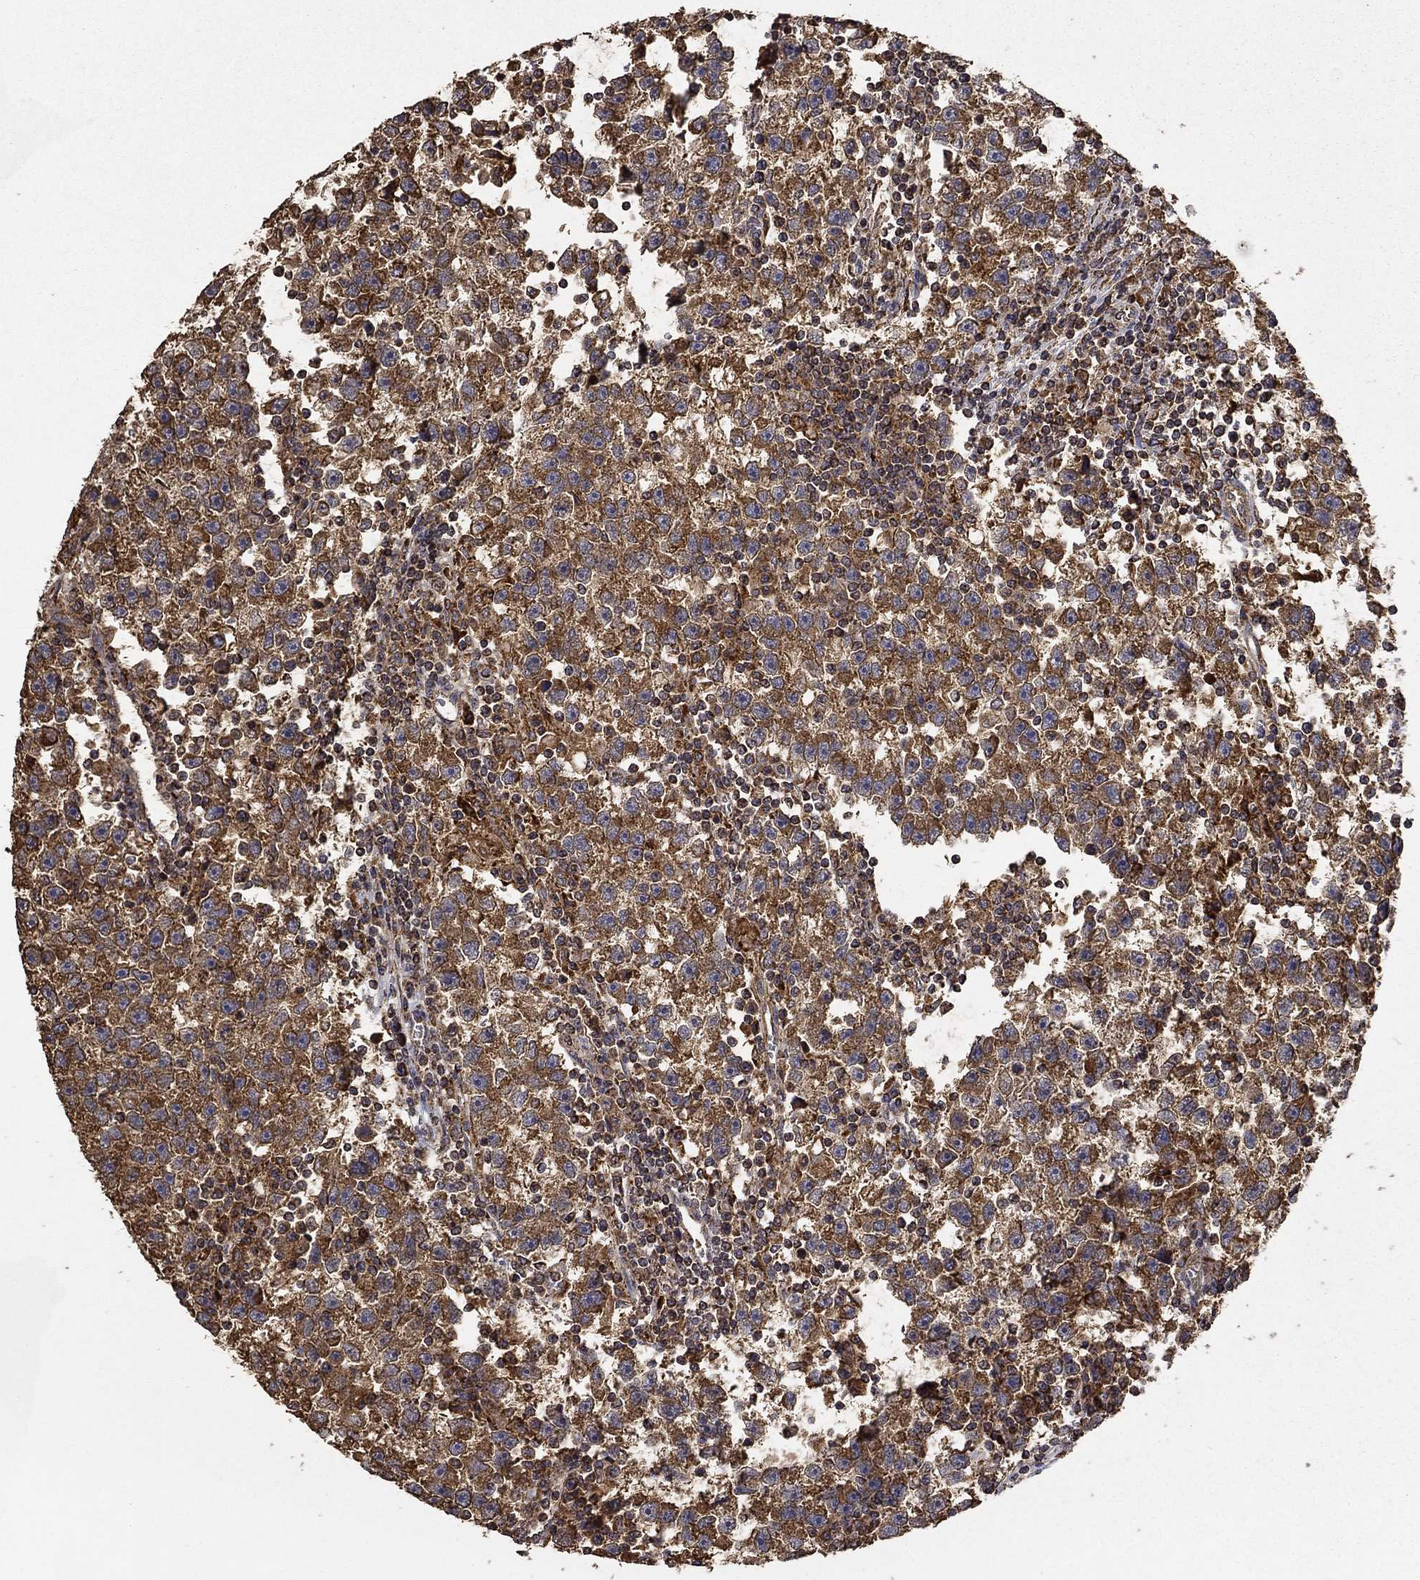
{"staining": {"intensity": "strong", "quantity": ">75%", "location": "cytoplasmic/membranous"}, "tissue": "testis cancer", "cell_type": "Tumor cells", "image_type": "cancer", "snomed": [{"axis": "morphology", "description": "Seminoma, NOS"}, {"axis": "topography", "description": "Testis"}], "caption": "Immunohistochemical staining of human testis cancer (seminoma) demonstrates high levels of strong cytoplasmic/membranous protein expression in about >75% of tumor cells. The staining was performed using DAB (3,3'-diaminobenzidine) to visualize the protein expression in brown, while the nuclei were stained in blue with hematoxylin (Magnification: 20x).", "gene": "IFRD1", "patient": {"sex": "male", "age": 47}}